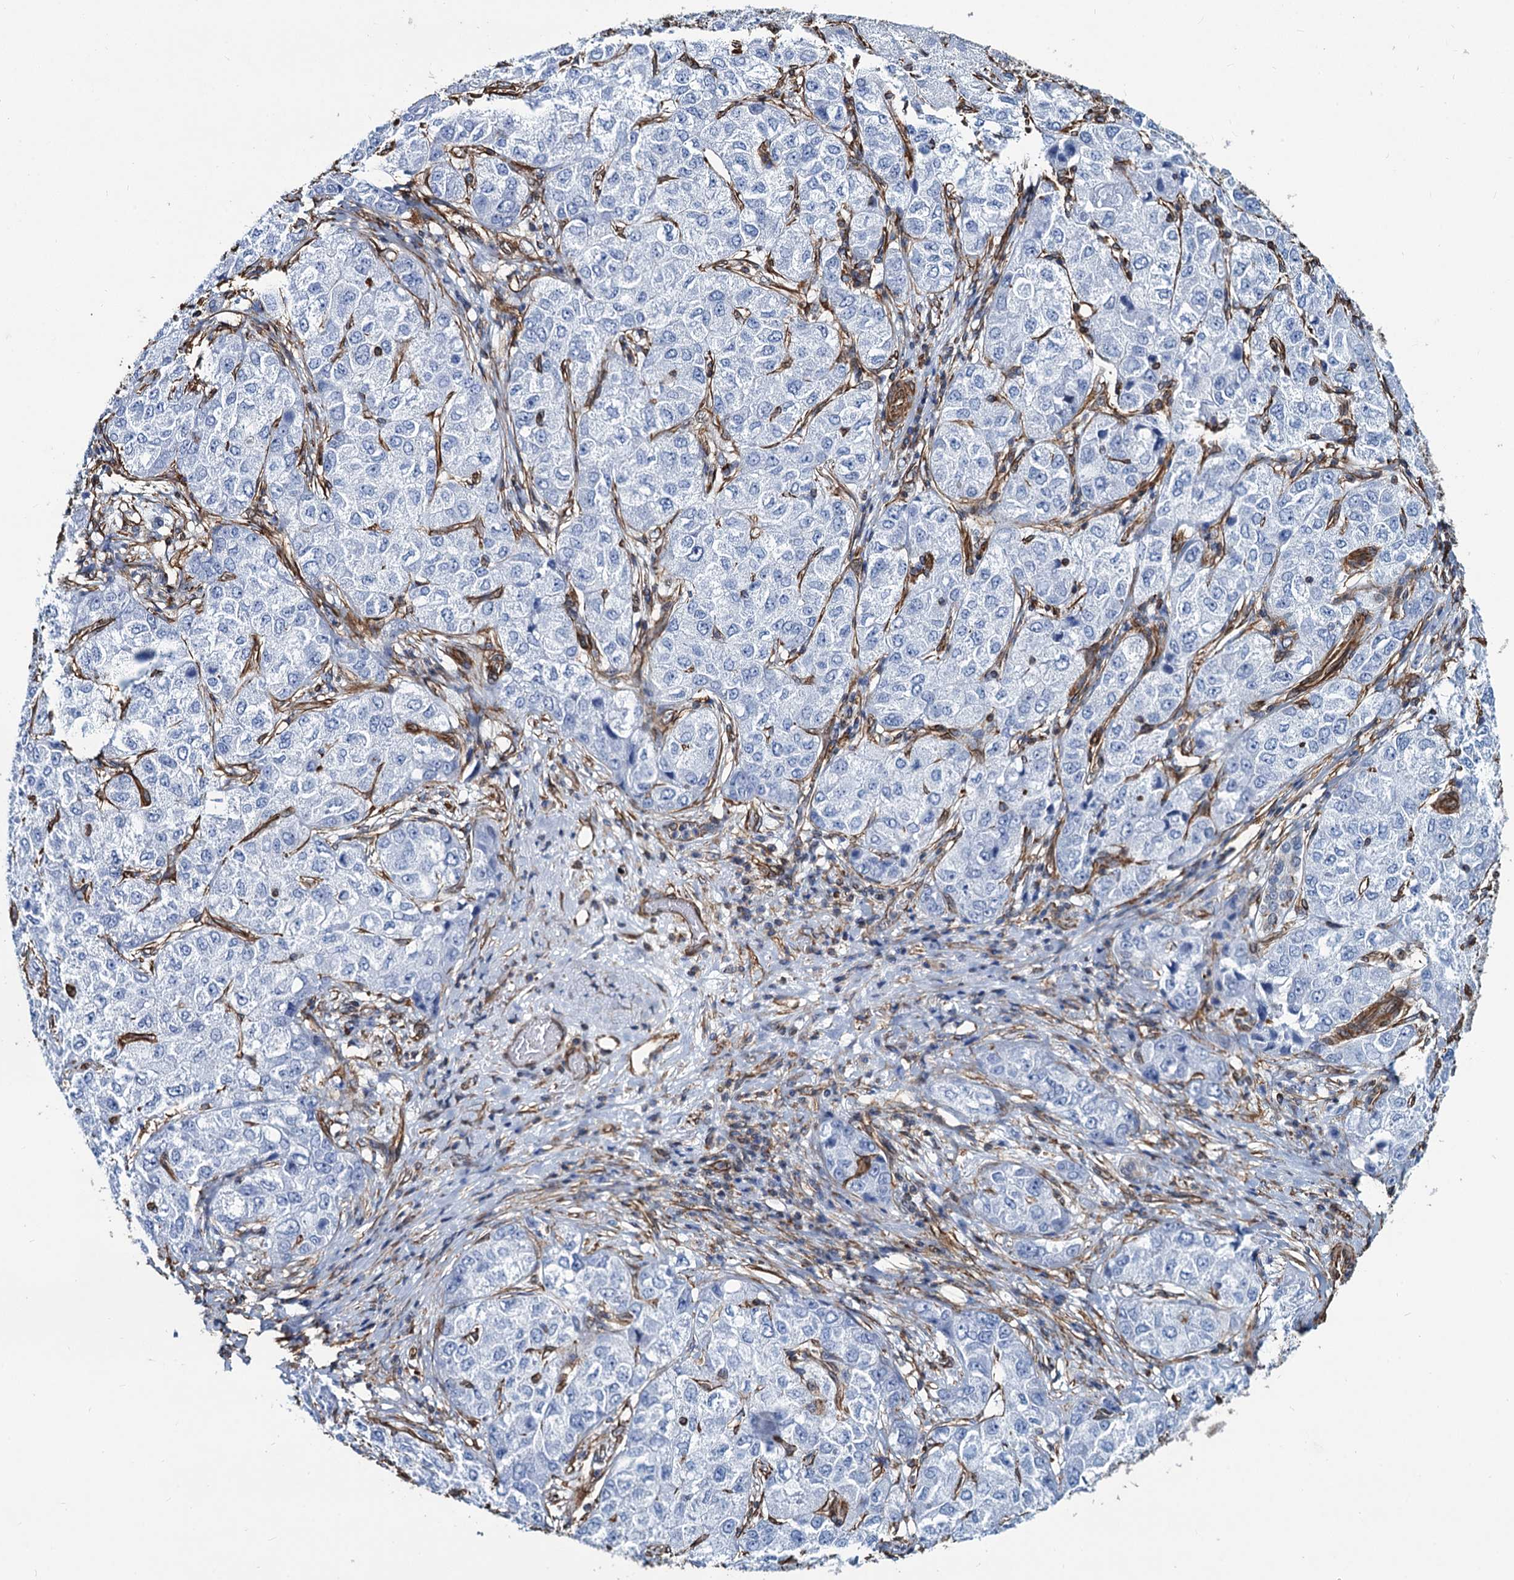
{"staining": {"intensity": "moderate", "quantity": "<25%", "location": "nuclear"}, "tissue": "liver cancer", "cell_type": "Tumor cells", "image_type": "cancer", "snomed": [{"axis": "morphology", "description": "Carcinoma, Hepatocellular, NOS"}, {"axis": "topography", "description": "Liver"}], "caption": "Immunohistochemistry (IHC) staining of hepatocellular carcinoma (liver), which shows low levels of moderate nuclear expression in approximately <25% of tumor cells indicating moderate nuclear protein positivity. The staining was performed using DAB (3,3'-diaminobenzidine) (brown) for protein detection and nuclei were counterstained in hematoxylin (blue).", "gene": "PGM2", "patient": {"sex": "male", "age": 80}}